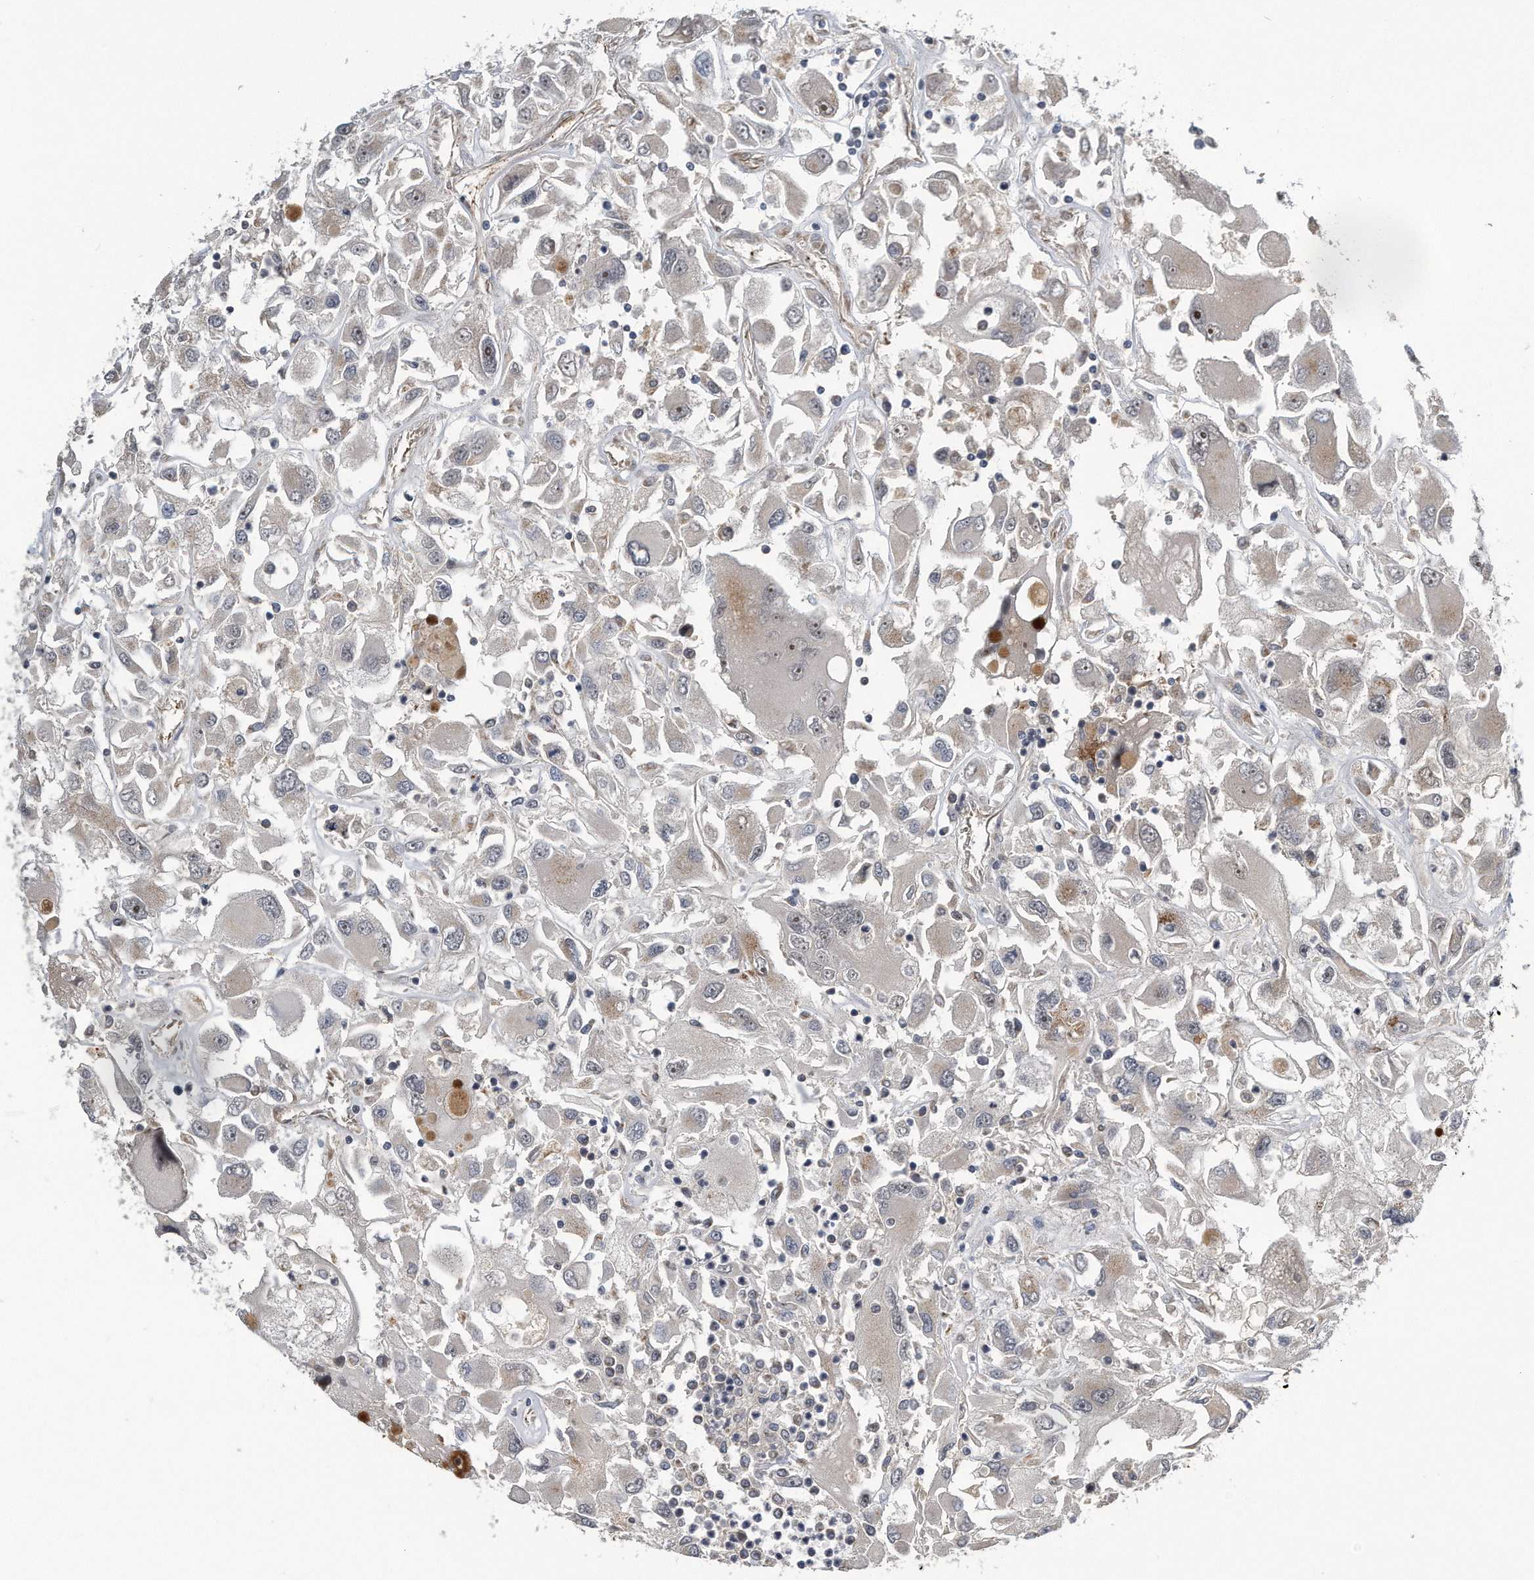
{"staining": {"intensity": "weak", "quantity": "<25%", "location": "cytoplasmic/membranous"}, "tissue": "renal cancer", "cell_type": "Tumor cells", "image_type": "cancer", "snomed": [{"axis": "morphology", "description": "Adenocarcinoma, NOS"}, {"axis": "topography", "description": "Kidney"}], "caption": "Micrograph shows no significant protein positivity in tumor cells of renal cancer. (DAB immunohistochemistry (IHC) visualized using brightfield microscopy, high magnification).", "gene": "LYRM4", "patient": {"sex": "female", "age": 52}}